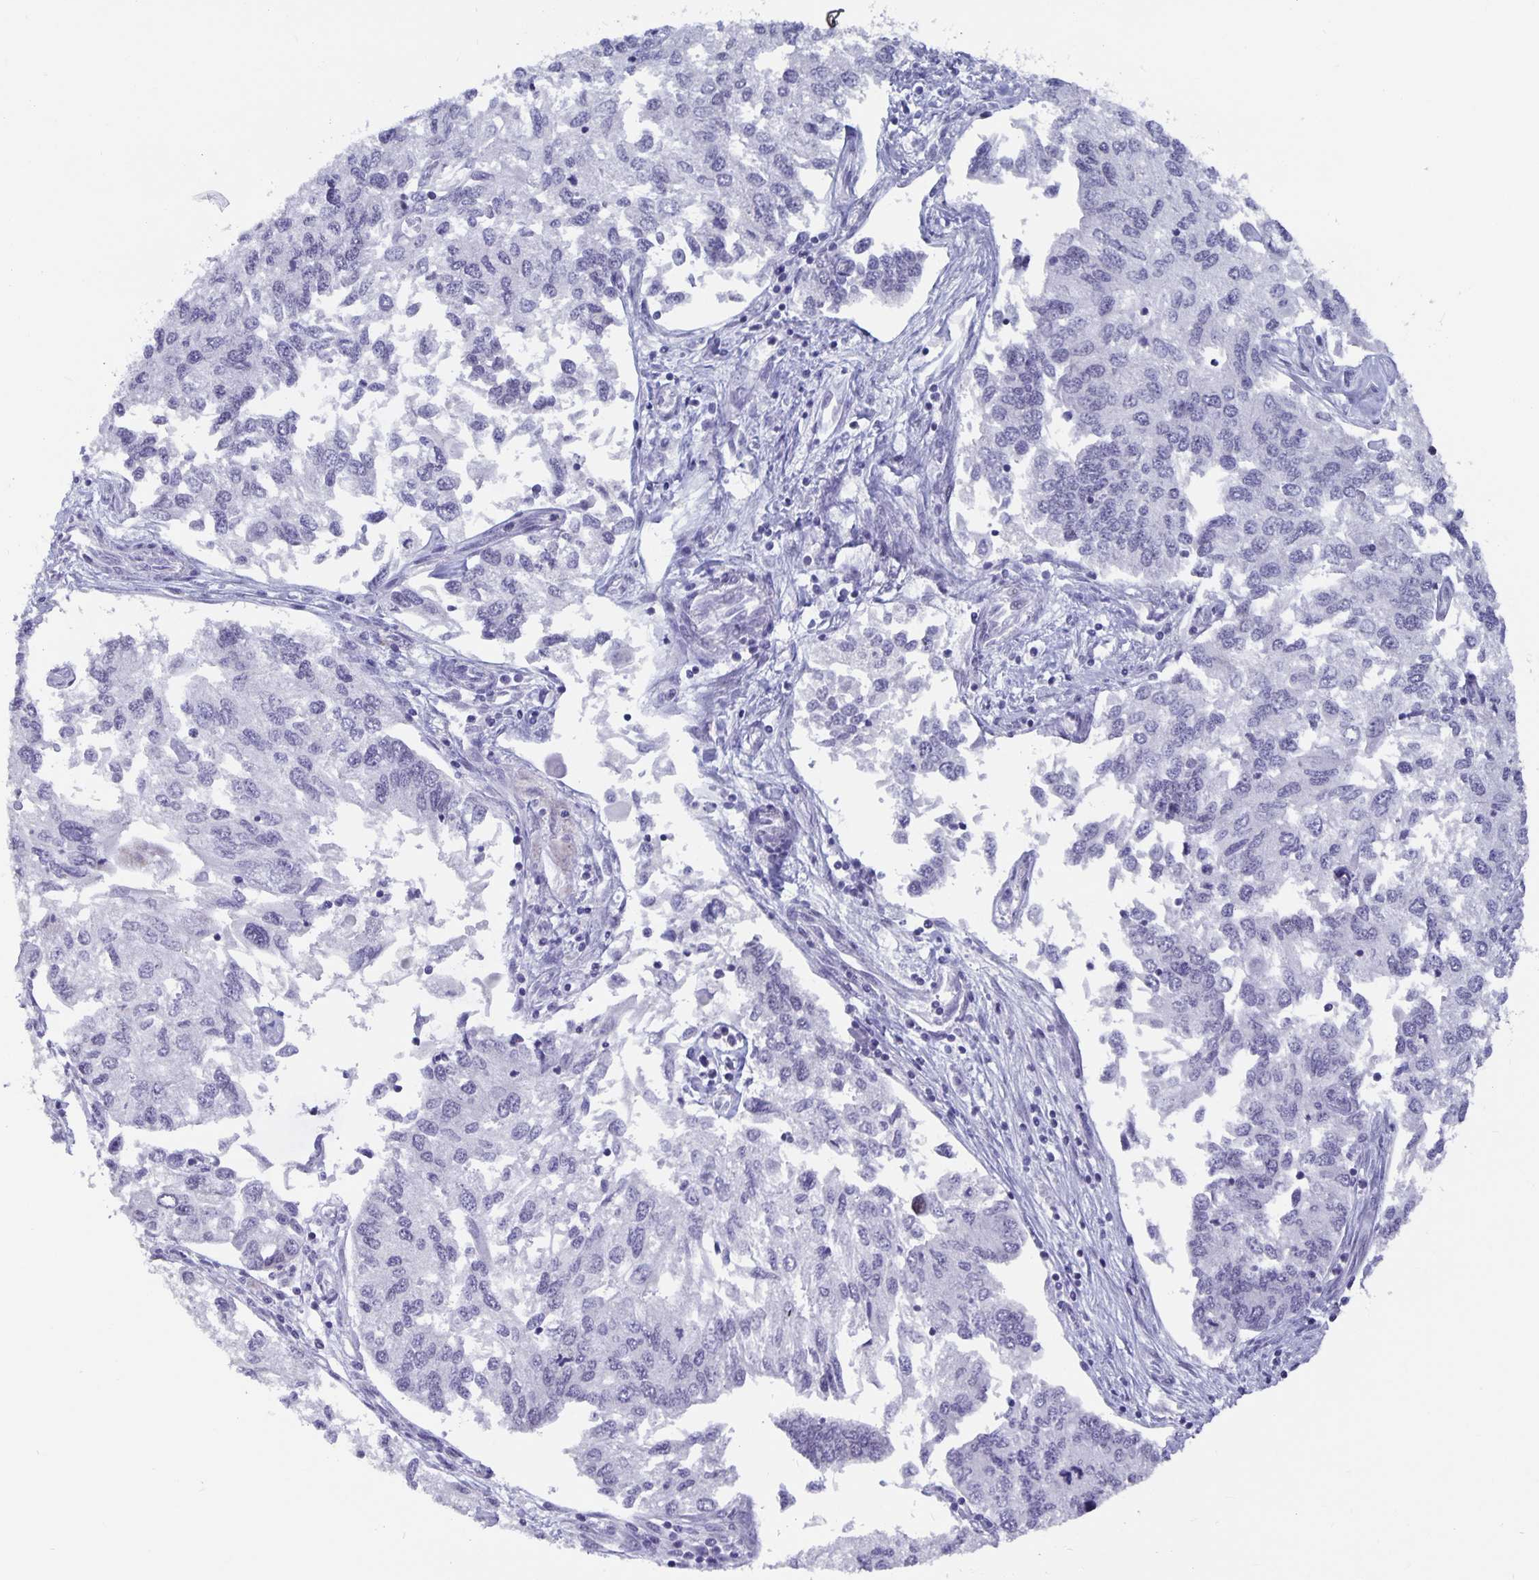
{"staining": {"intensity": "negative", "quantity": "none", "location": "none"}, "tissue": "endometrial cancer", "cell_type": "Tumor cells", "image_type": "cancer", "snomed": [{"axis": "morphology", "description": "Carcinoma, NOS"}, {"axis": "topography", "description": "Uterus"}], "caption": "IHC of human endometrial cancer exhibits no expression in tumor cells.", "gene": "OLIG2", "patient": {"sex": "female", "age": 76}}